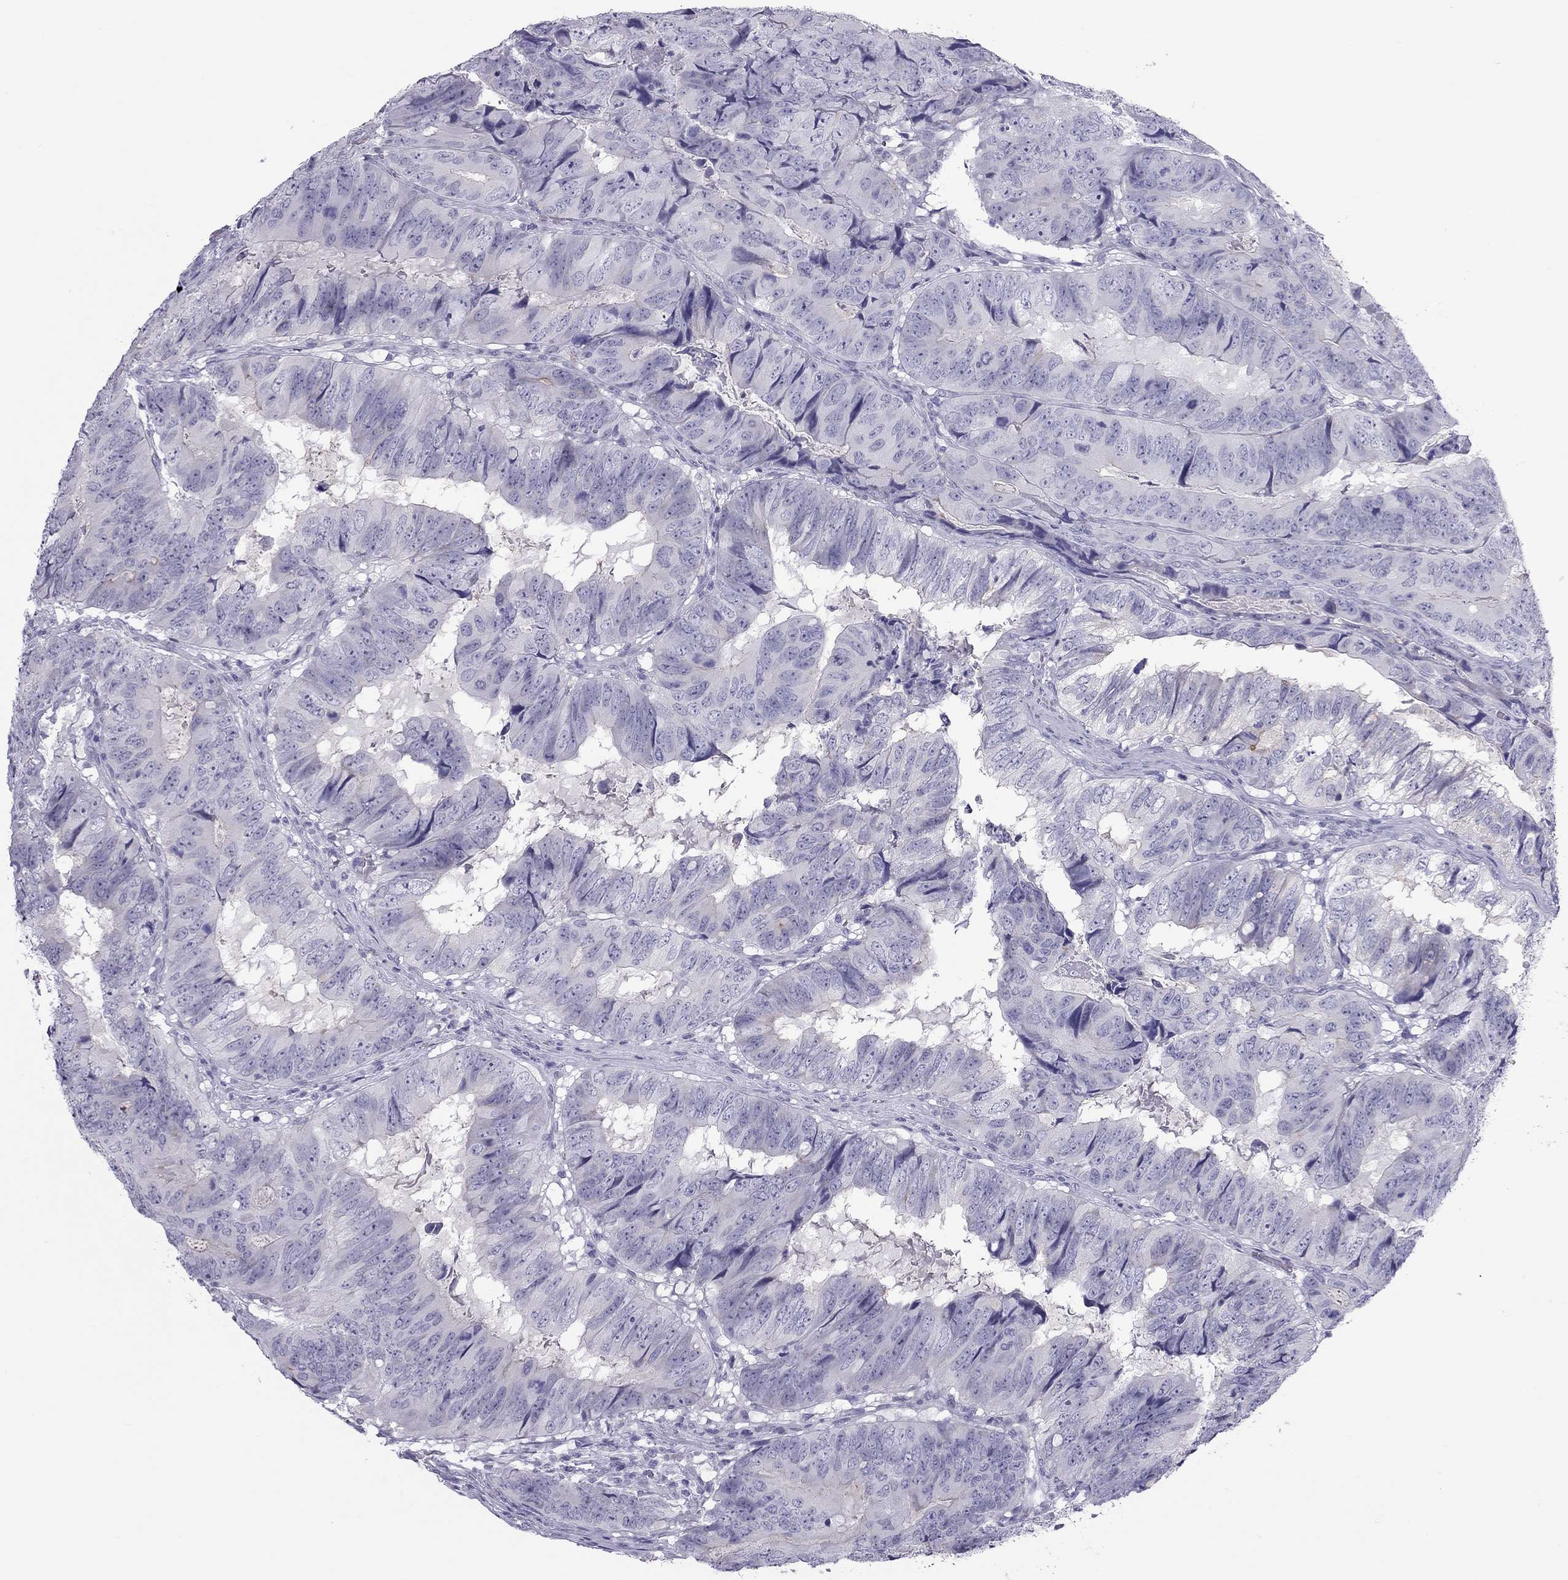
{"staining": {"intensity": "negative", "quantity": "none", "location": "none"}, "tissue": "colorectal cancer", "cell_type": "Tumor cells", "image_type": "cancer", "snomed": [{"axis": "morphology", "description": "Adenocarcinoma, NOS"}, {"axis": "topography", "description": "Colon"}], "caption": "Immunohistochemistry (IHC) image of neoplastic tissue: adenocarcinoma (colorectal) stained with DAB exhibits no significant protein staining in tumor cells.", "gene": "TEX14", "patient": {"sex": "male", "age": 79}}